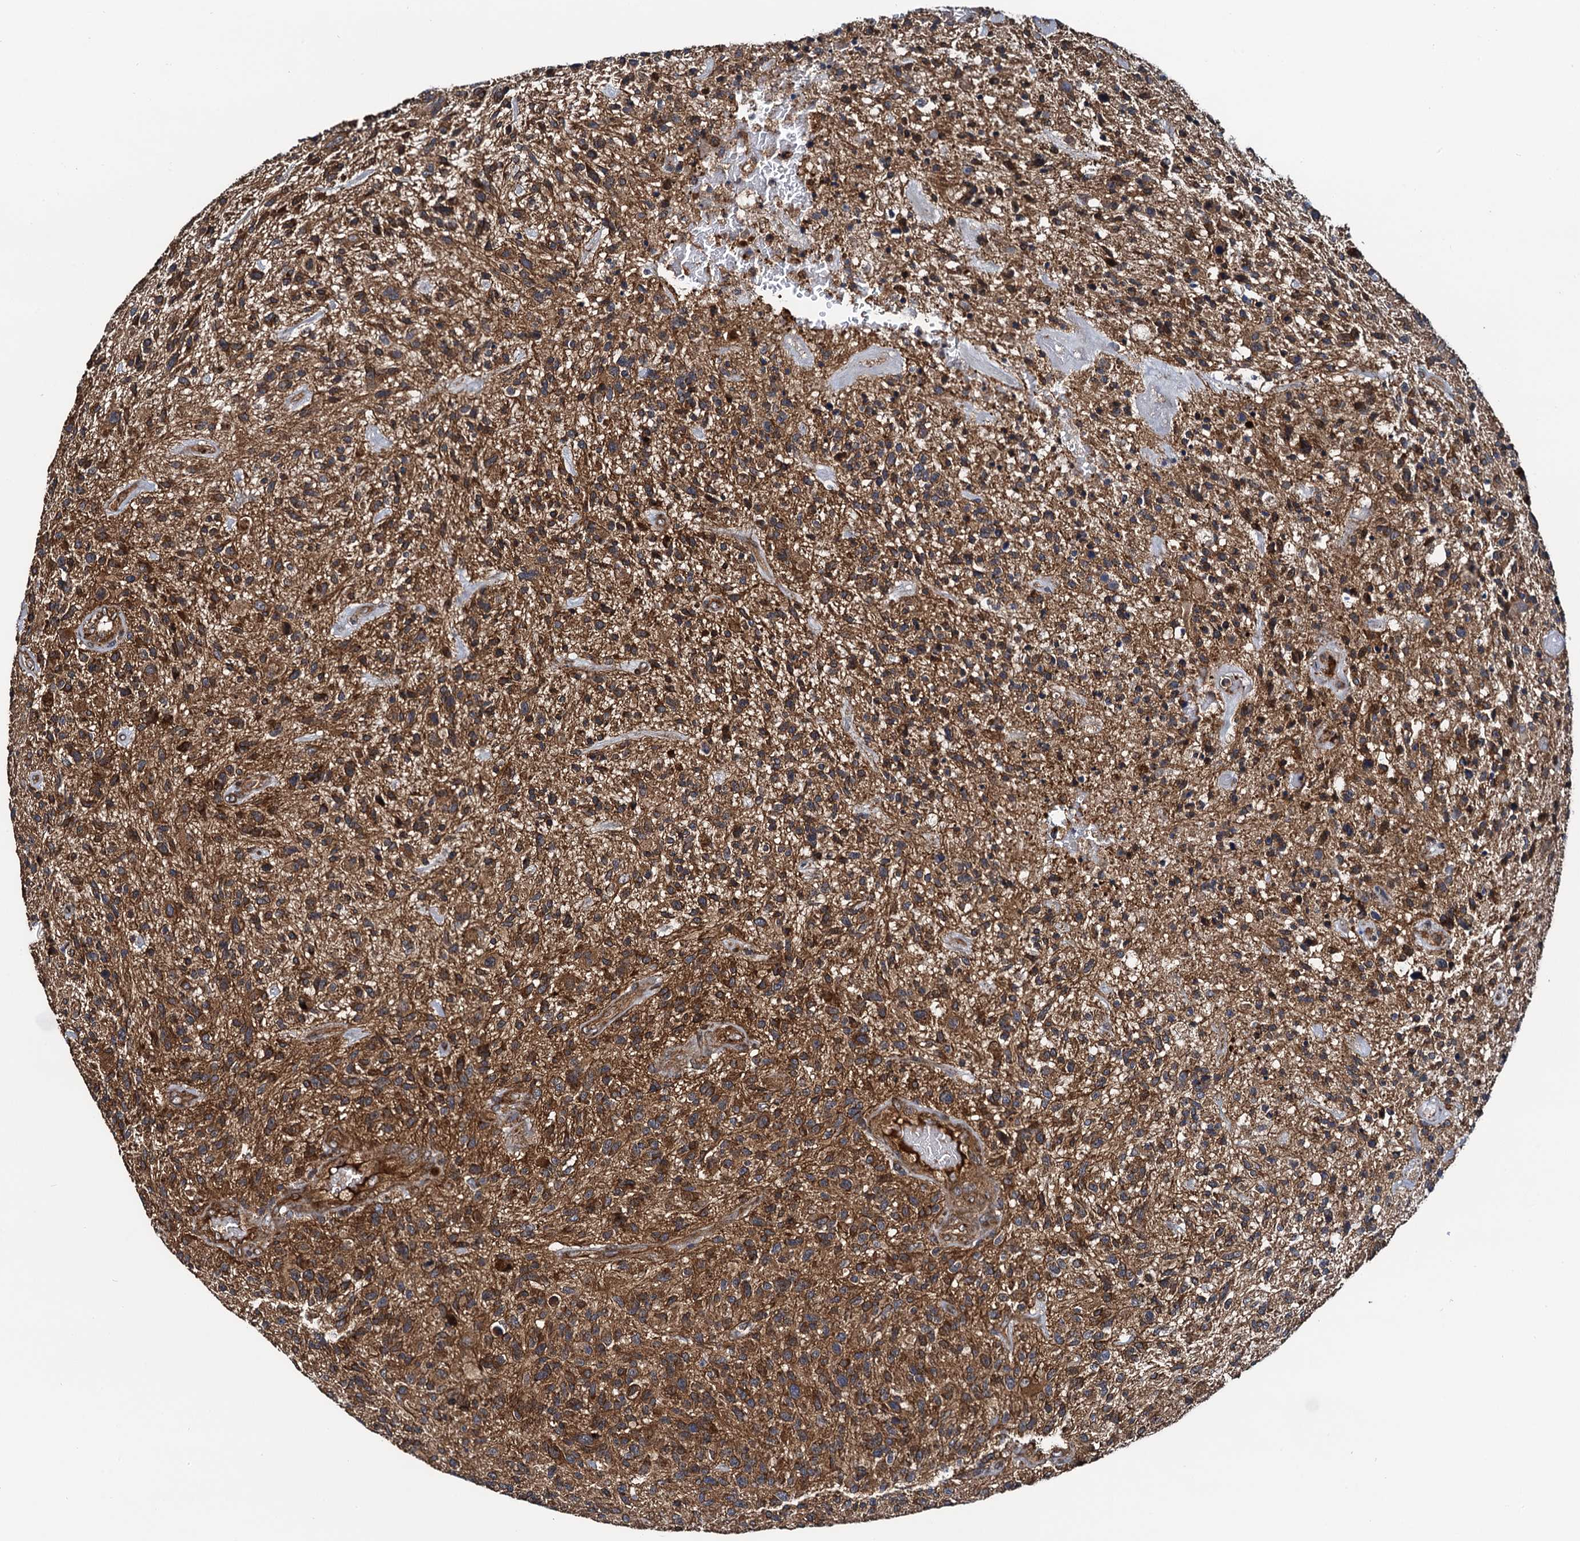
{"staining": {"intensity": "moderate", "quantity": ">75%", "location": "cytoplasmic/membranous"}, "tissue": "glioma", "cell_type": "Tumor cells", "image_type": "cancer", "snomed": [{"axis": "morphology", "description": "Glioma, malignant, High grade"}, {"axis": "topography", "description": "Brain"}], "caption": "A medium amount of moderate cytoplasmic/membranous expression is appreciated in approximately >75% of tumor cells in malignant high-grade glioma tissue. (DAB (3,3'-diaminobenzidine) IHC, brown staining for protein, blue staining for nuclei).", "gene": "NEK1", "patient": {"sex": "male", "age": 47}}